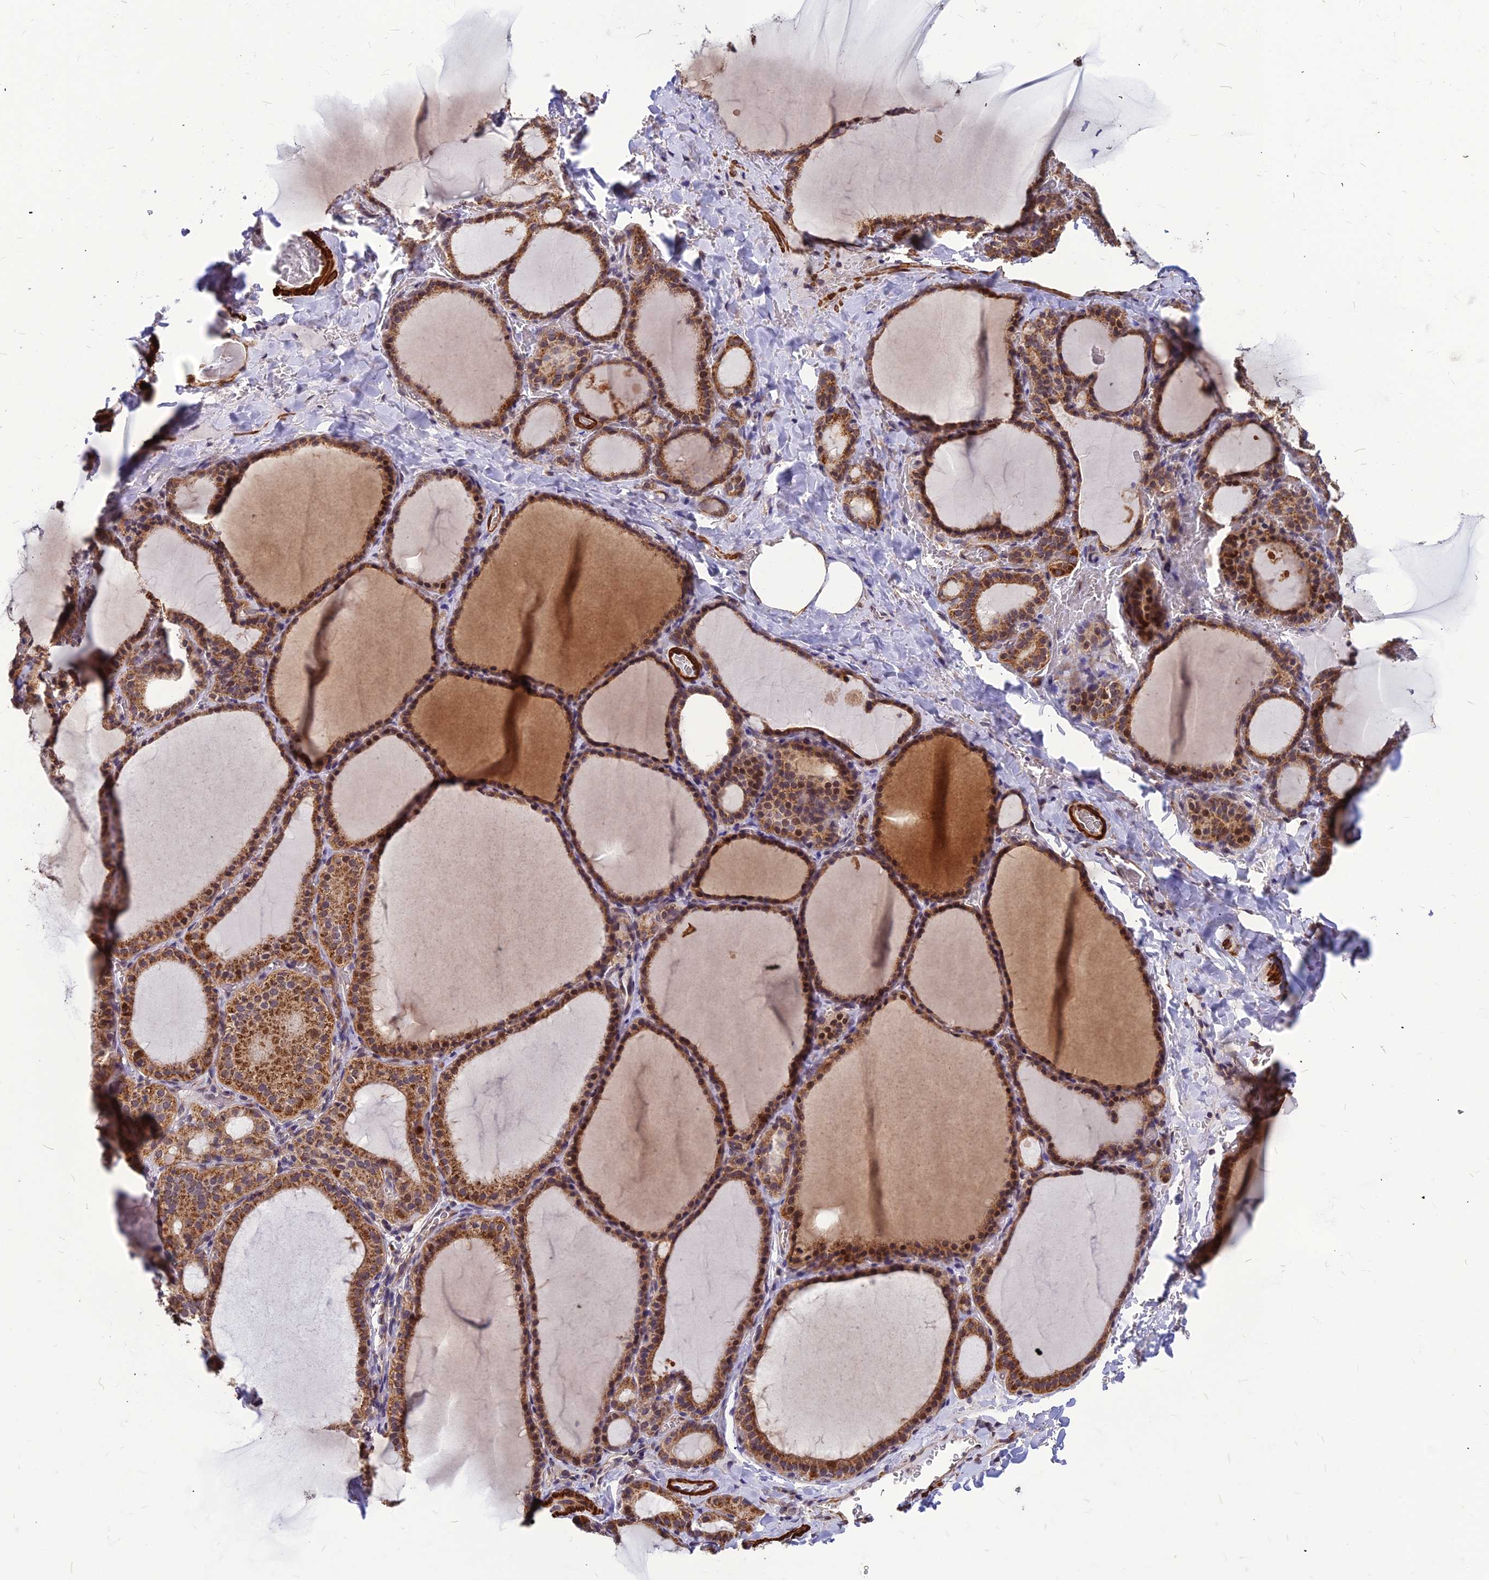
{"staining": {"intensity": "moderate", "quantity": ">75%", "location": "cytoplasmic/membranous"}, "tissue": "thyroid gland", "cell_type": "Glandular cells", "image_type": "normal", "snomed": [{"axis": "morphology", "description": "Normal tissue, NOS"}, {"axis": "topography", "description": "Thyroid gland"}], "caption": "Protein expression analysis of benign thyroid gland shows moderate cytoplasmic/membranous positivity in approximately >75% of glandular cells. (DAB (3,3'-diaminobenzidine) IHC, brown staining for protein, blue staining for nuclei).", "gene": "LEKR1", "patient": {"sex": "female", "age": 39}}